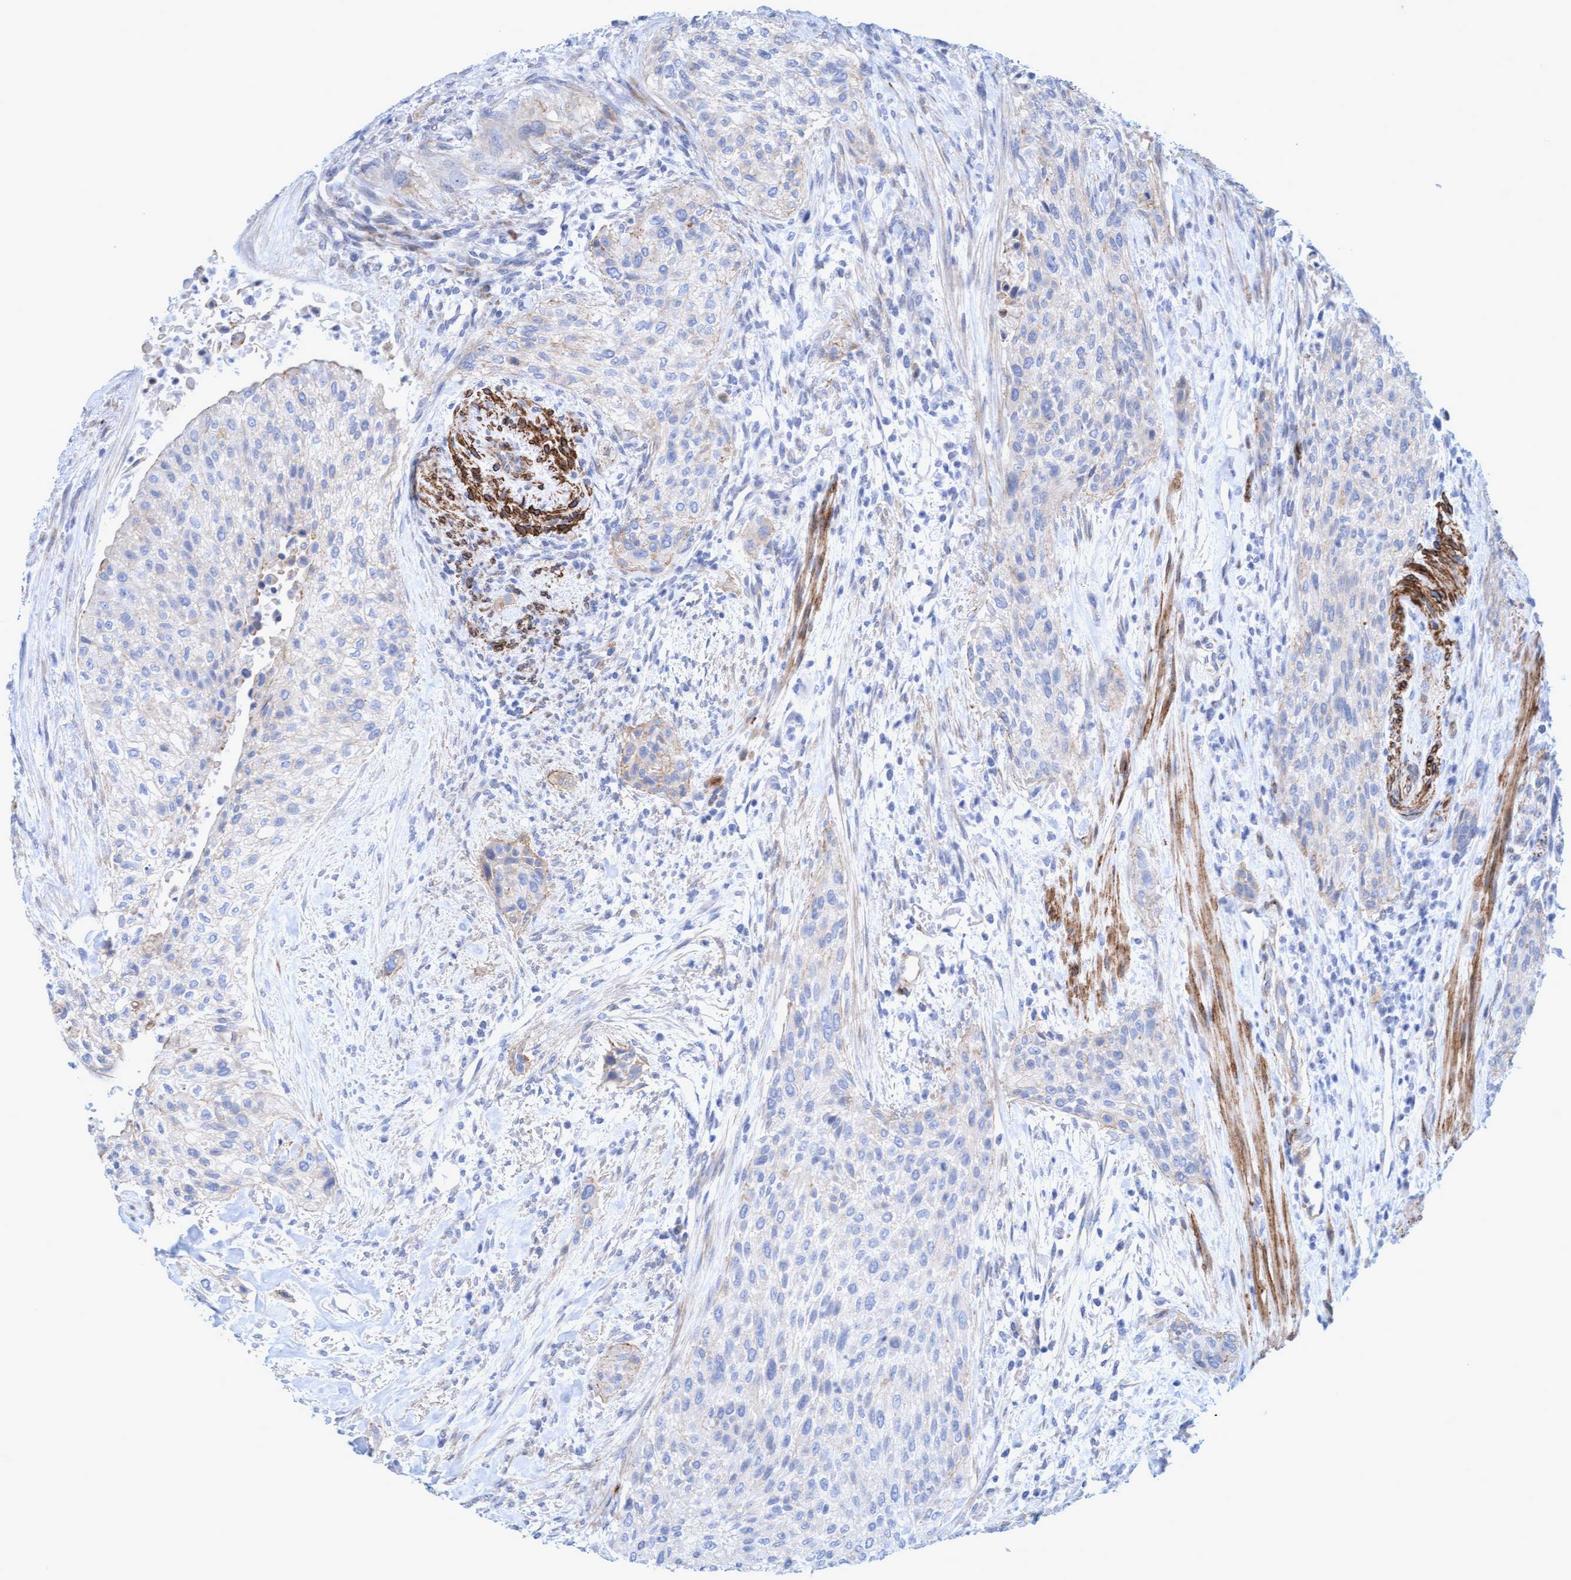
{"staining": {"intensity": "negative", "quantity": "none", "location": "none"}, "tissue": "urothelial cancer", "cell_type": "Tumor cells", "image_type": "cancer", "snomed": [{"axis": "morphology", "description": "Urothelial carcinoma, Low grade"}, {"axis": "morphology", "description": "Urothelial carcinoma, High grade"}, {"axis": "topography", "description": "Urinary bladder"}], "caption": "Tumor cells are negative for brown protein staining in high-grade urothelial carcinoma. (DAB immunohistochemistry with hematoxylin counter stain).", "gene": "MTFR1", "patient": {"sex": "male", "age": 35}}